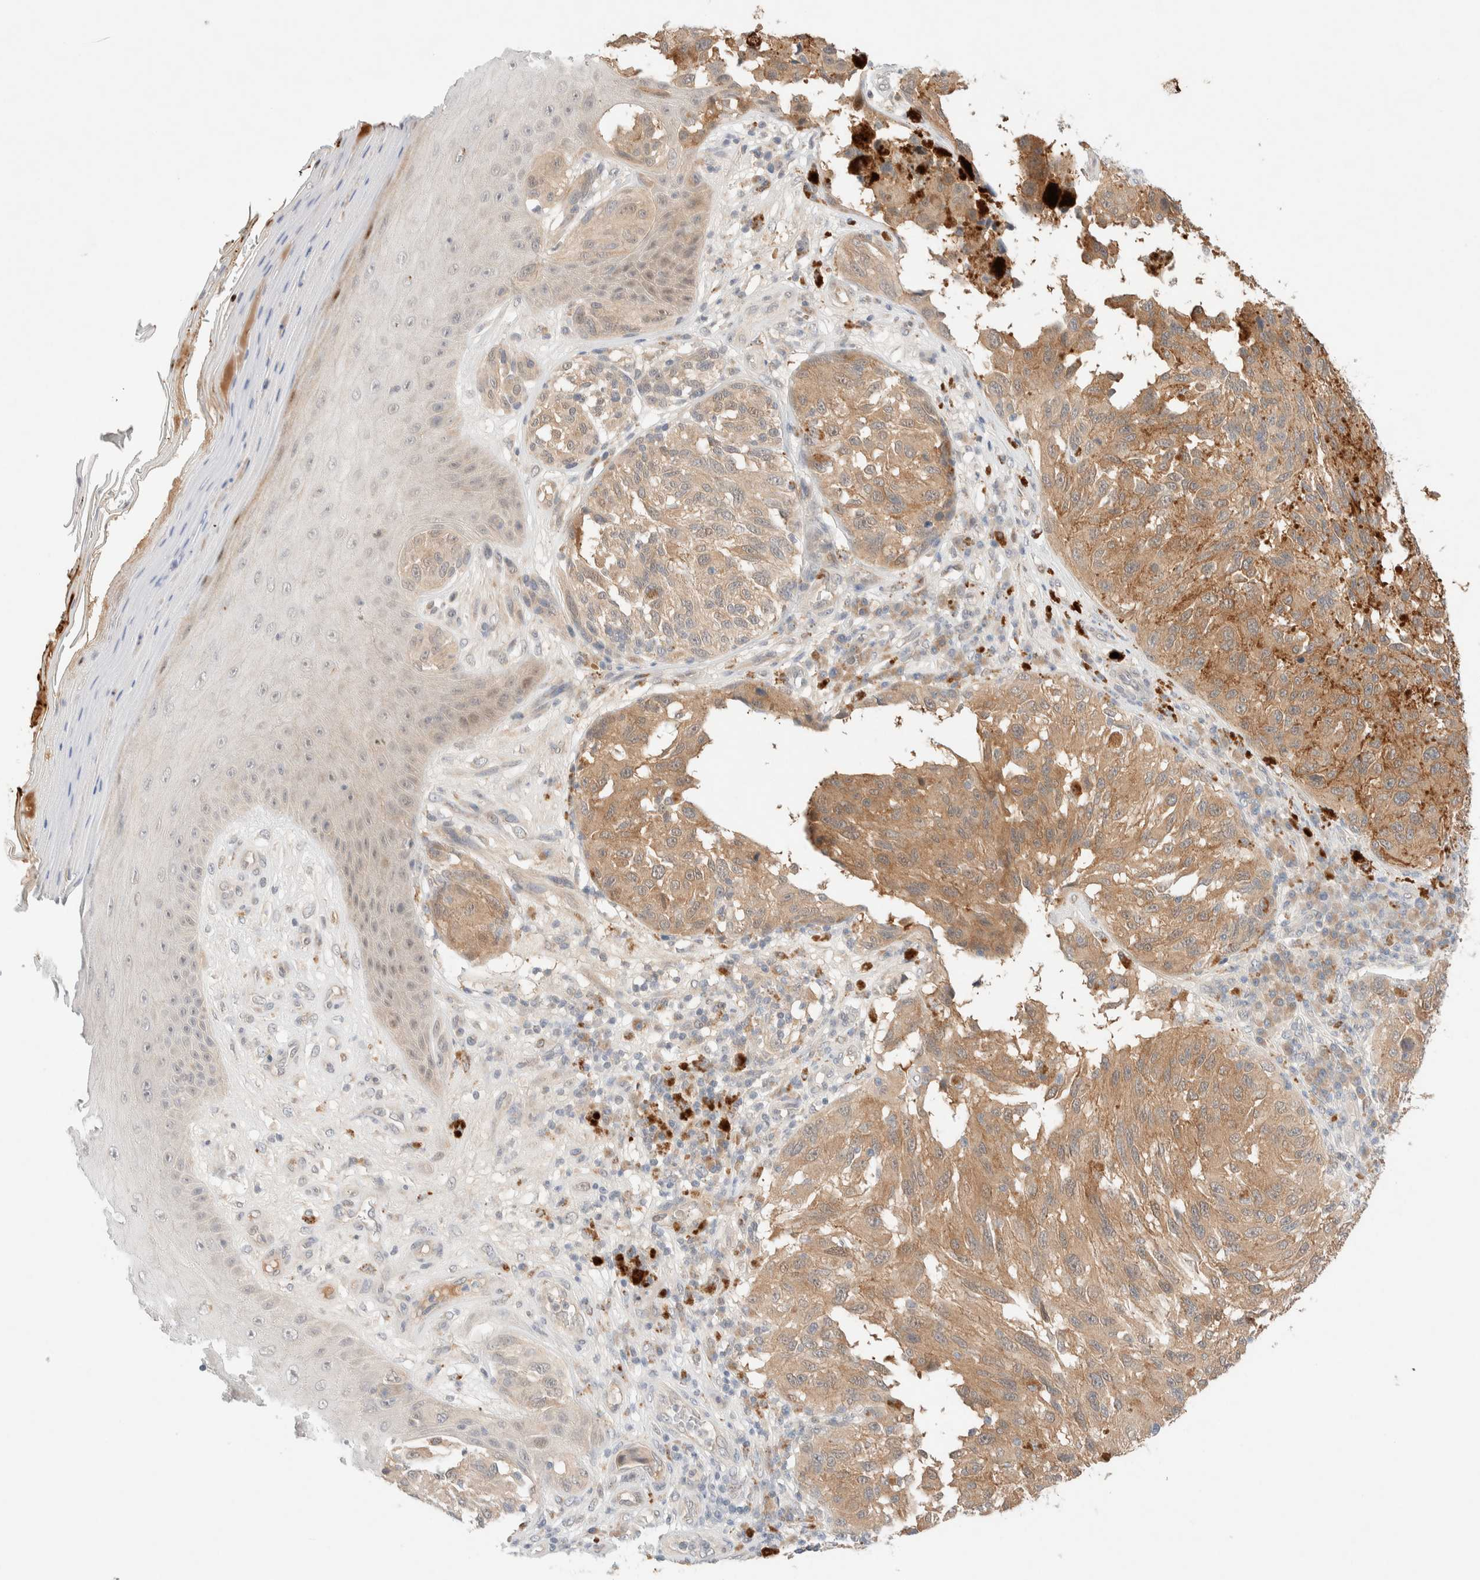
{"staining": {"intensity": "moderate", "quantity": ">75%", "location": "cytoplasmic/membranous"}, "tissue": "melanoma", "cell_type": "Tumor cells", "image_type": "cancer", "snomed": [{"axis": "morphology", "description": "Malignant melanoma, NOS"}, {"axis": "topography", "description": "Skin"}], "caption": "Malignant melanoma stained with IHC exhibits moderate cytoplasmic/membranous expression in approximately >75% of tumor cells. (DAB = brown stain, brightfield microscopy at high magnification).", "gene": "CHKA", "patient": {"sex": "female", "age": 73}}